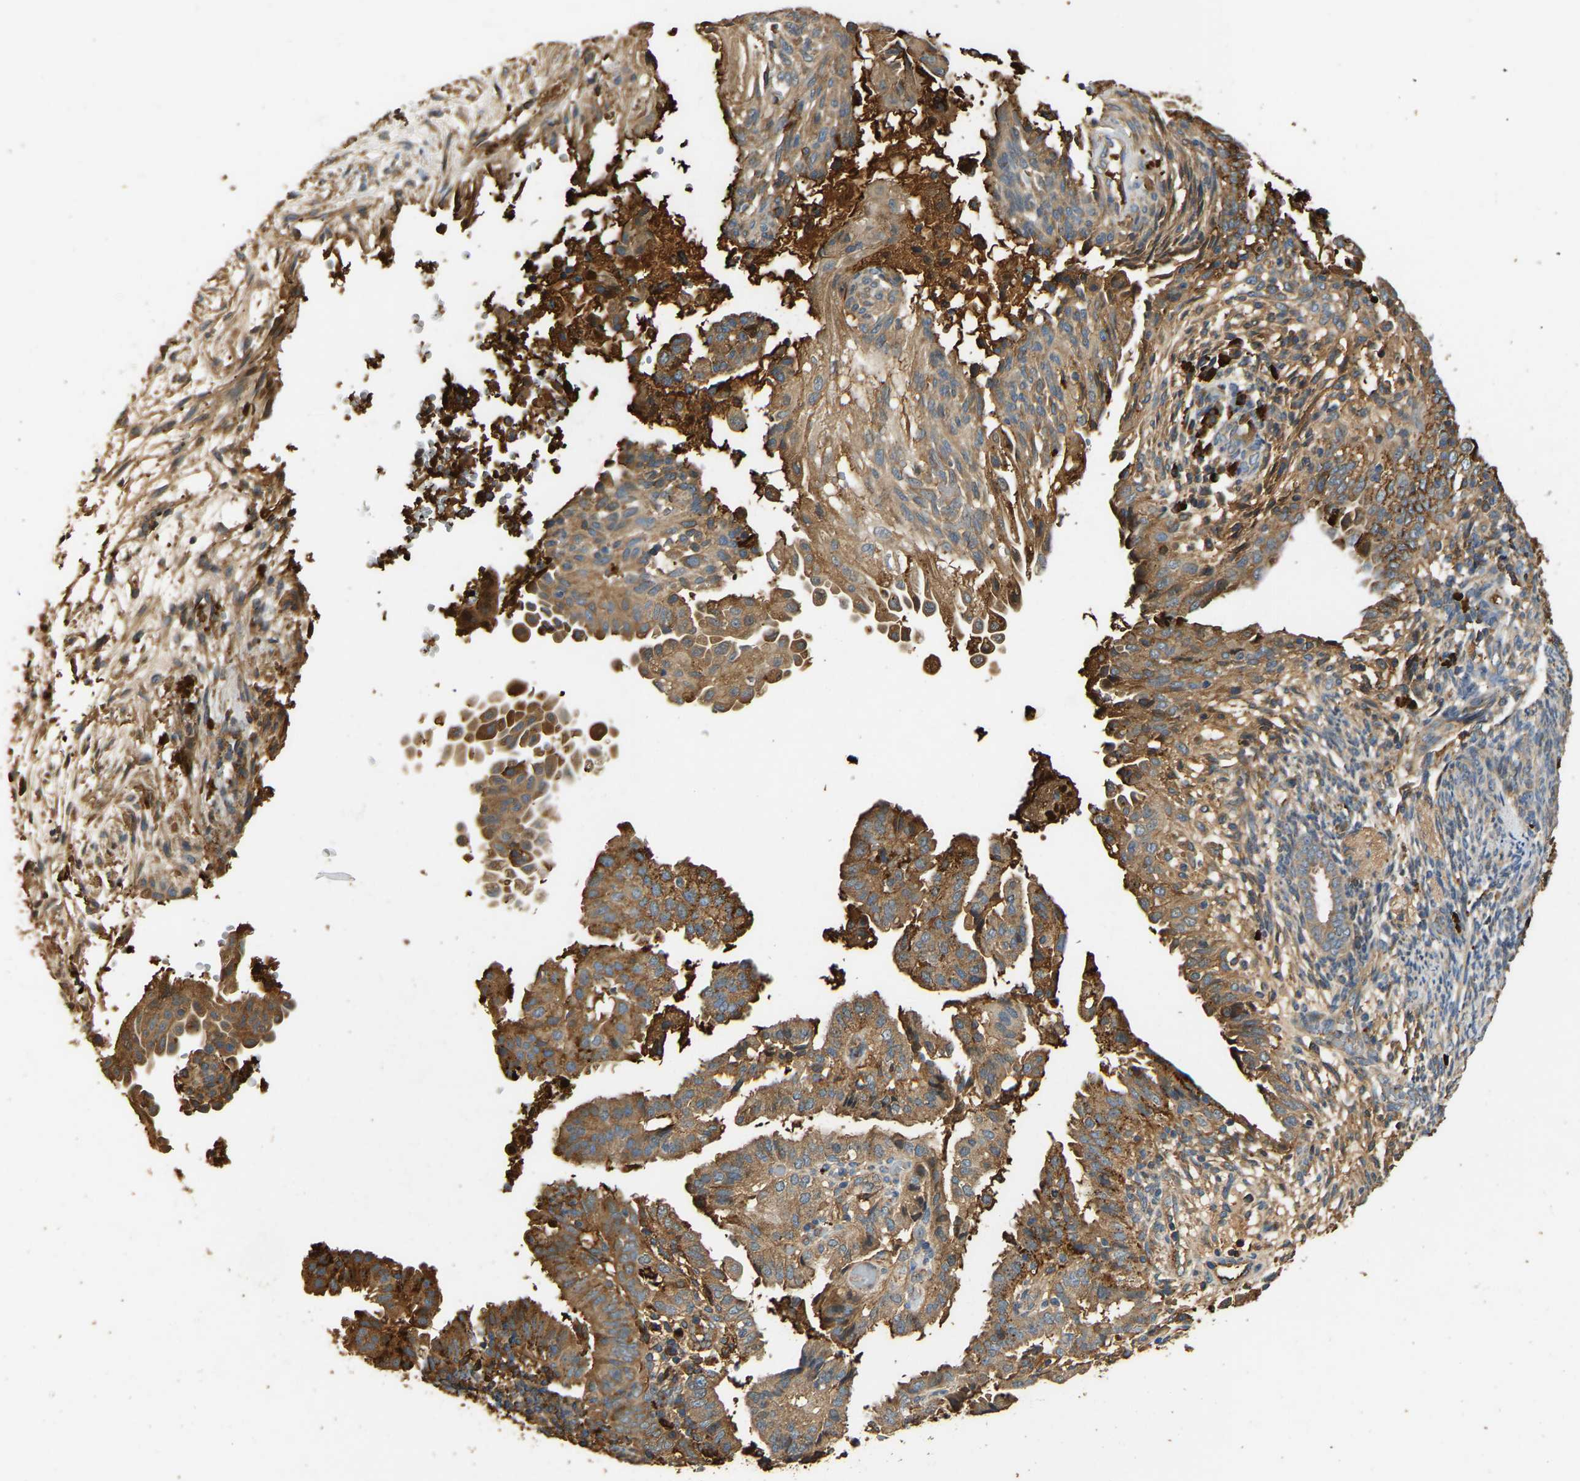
{"staining": {"intensity": "moderate", "quantity": ">75%", "location": "cytoplasmic/membranous"}, "tissue": "endometrial cancer", "cell_type": "Tumor cells", "image_type": "cancer", "snomed": [{"axis": "morphology", "description": "Adenocarcinoma, NOS"}, {"axis": "topography", "description": "Endometrium"}], "caption": "Endometrial cancer (adenocarcinoma) tissue displays moderate cytoplasmic/membranous expression in about >75% of tumor cells, visualized by immunohistochemistry.", "gene": "TMEM268", "patient": {"sex": "female", "age": 58}}